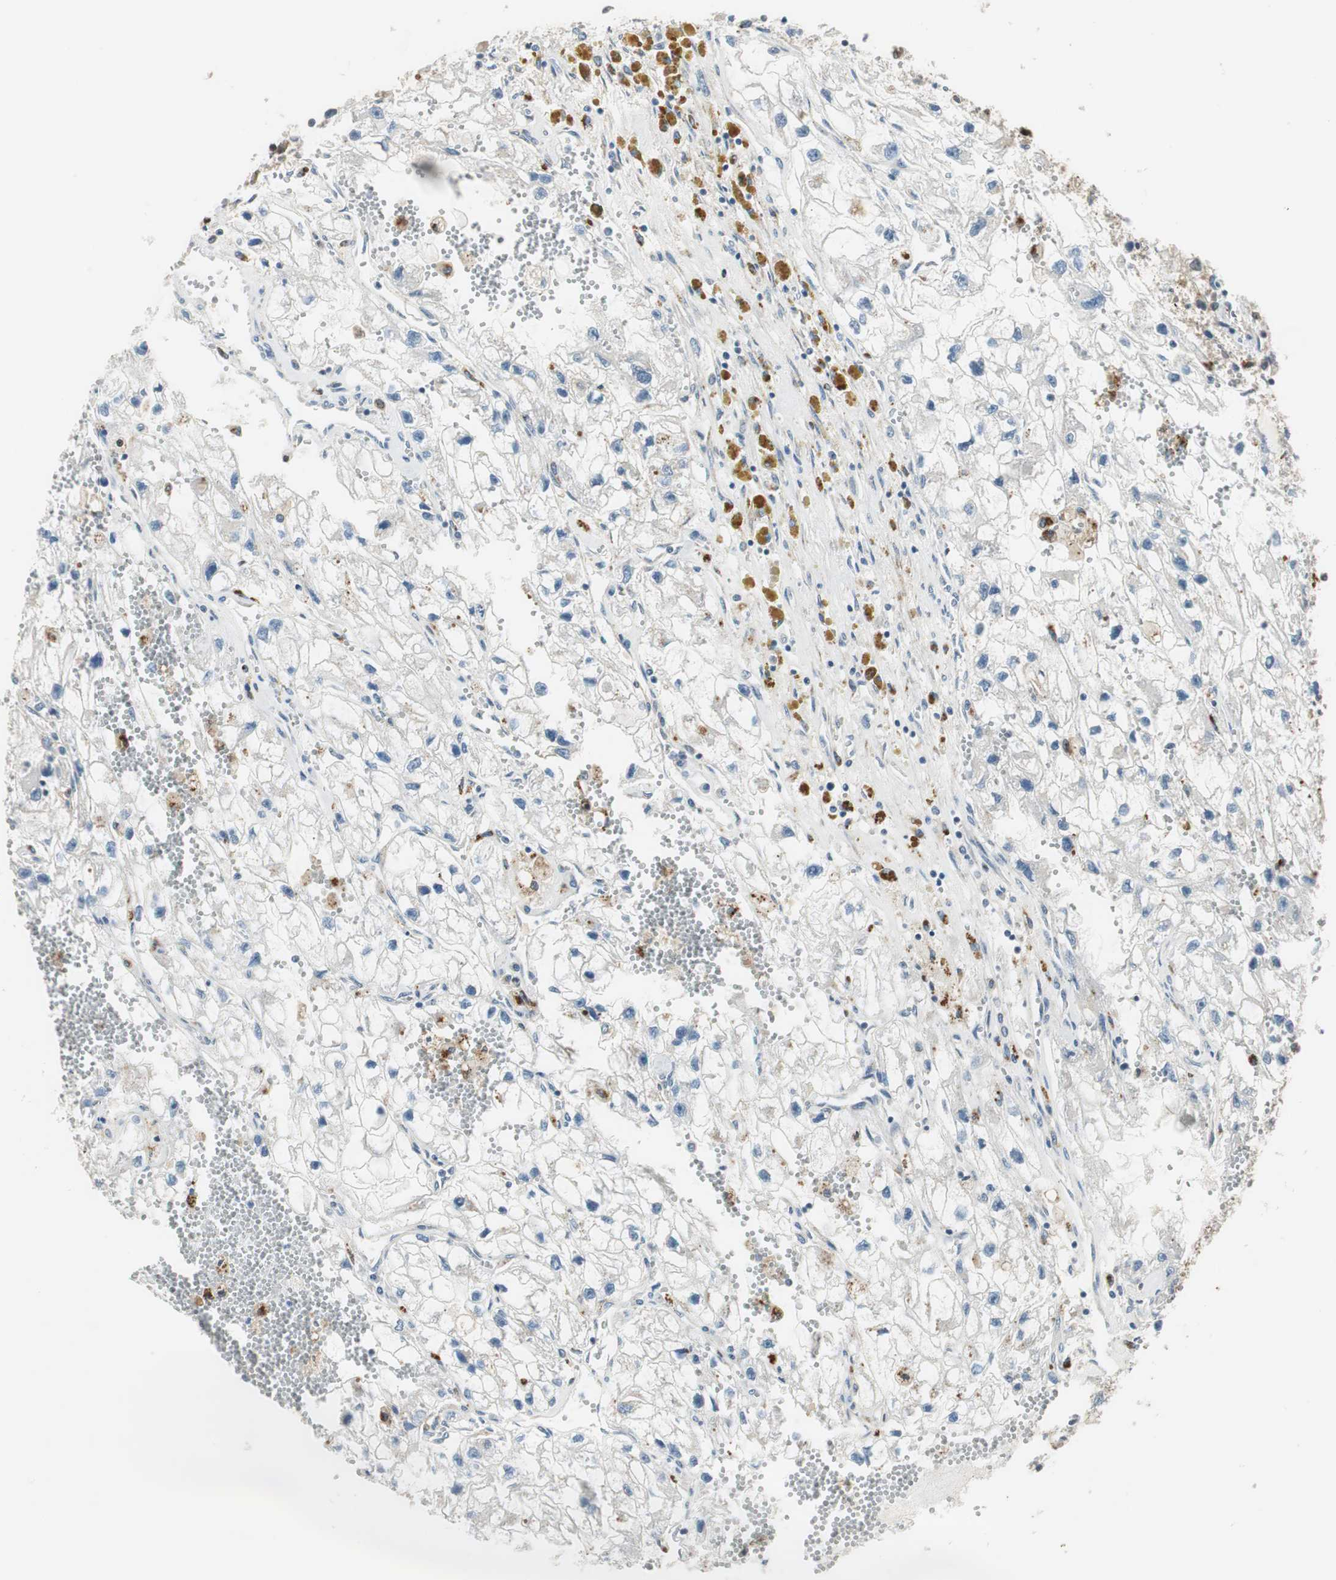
{"staining": {"intensity": "negative", "quantity": "none", "location": "none"}, "tissue": "renal cancer", "cell_type": "Tumor cells", "image_type": "cancer", "snomed": [{"axis": "morphology", "description": "Adenocarcinoma, NOS"}, {"axis": "topography", "description": "Kidney"}], "caption": "A high-resolution micrograph shows immunohistochemistry staining of renal adenocarcinoma, which shows no significant positivity in tumor cells.", "gene": "NCK1", "patient": {"sex": "female", "age": 70}}